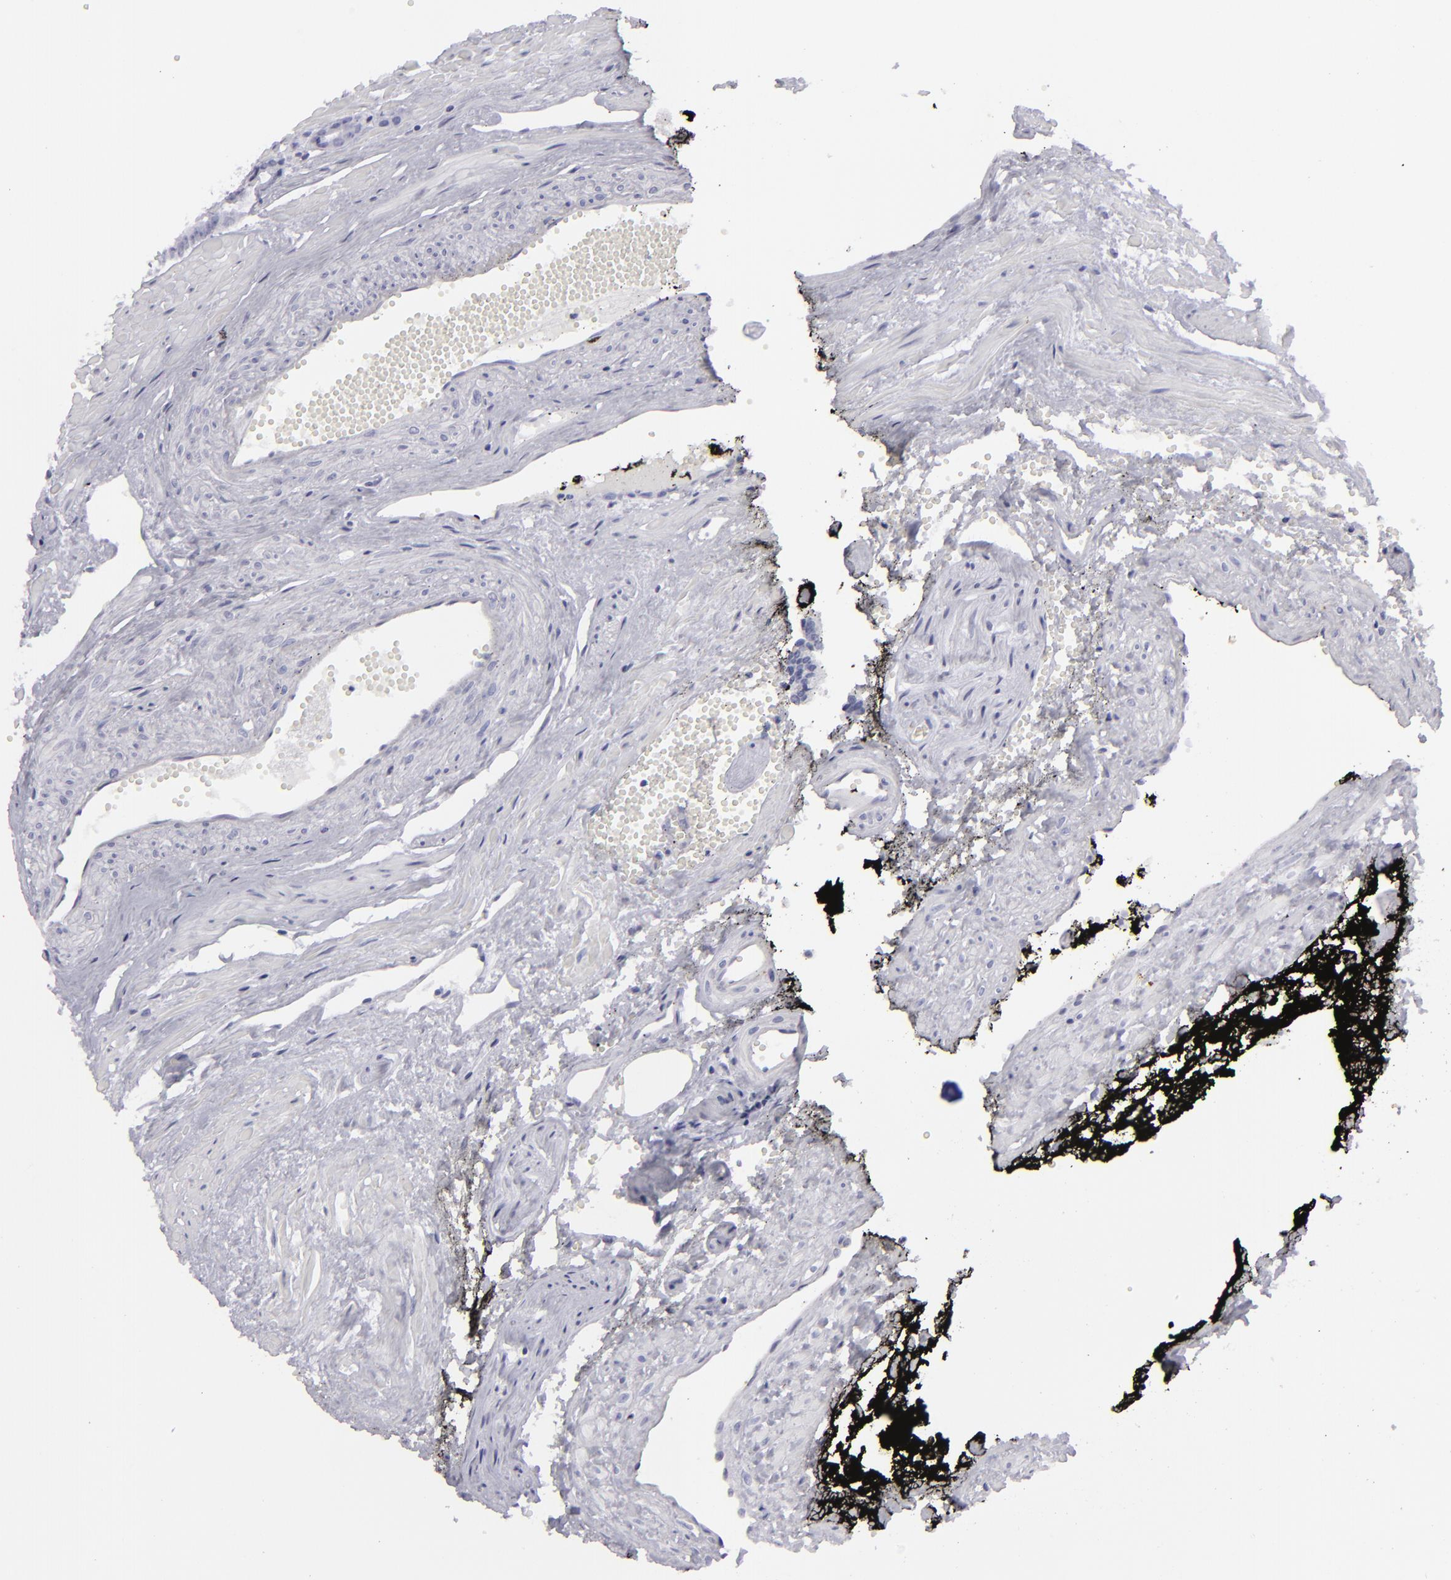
{"staining": {"intensity": "negative", "quantity": "none", "location": "none"}, "tissue": "prostate cancer", "cell_type": "Tumor cells", "image_type": "cancer", "snomed": [{"axis": "morphology", "description": "Adenocarcinoma, High grade"}, {"axis": "topography", "description": "Prostate"}], "caption": "There is no significant expression in tumor cells of prostate cancer (adenocarcinoma (high-grade)).", "gene": "KRT1", "patient": {"sex": "male", "age": 56}}